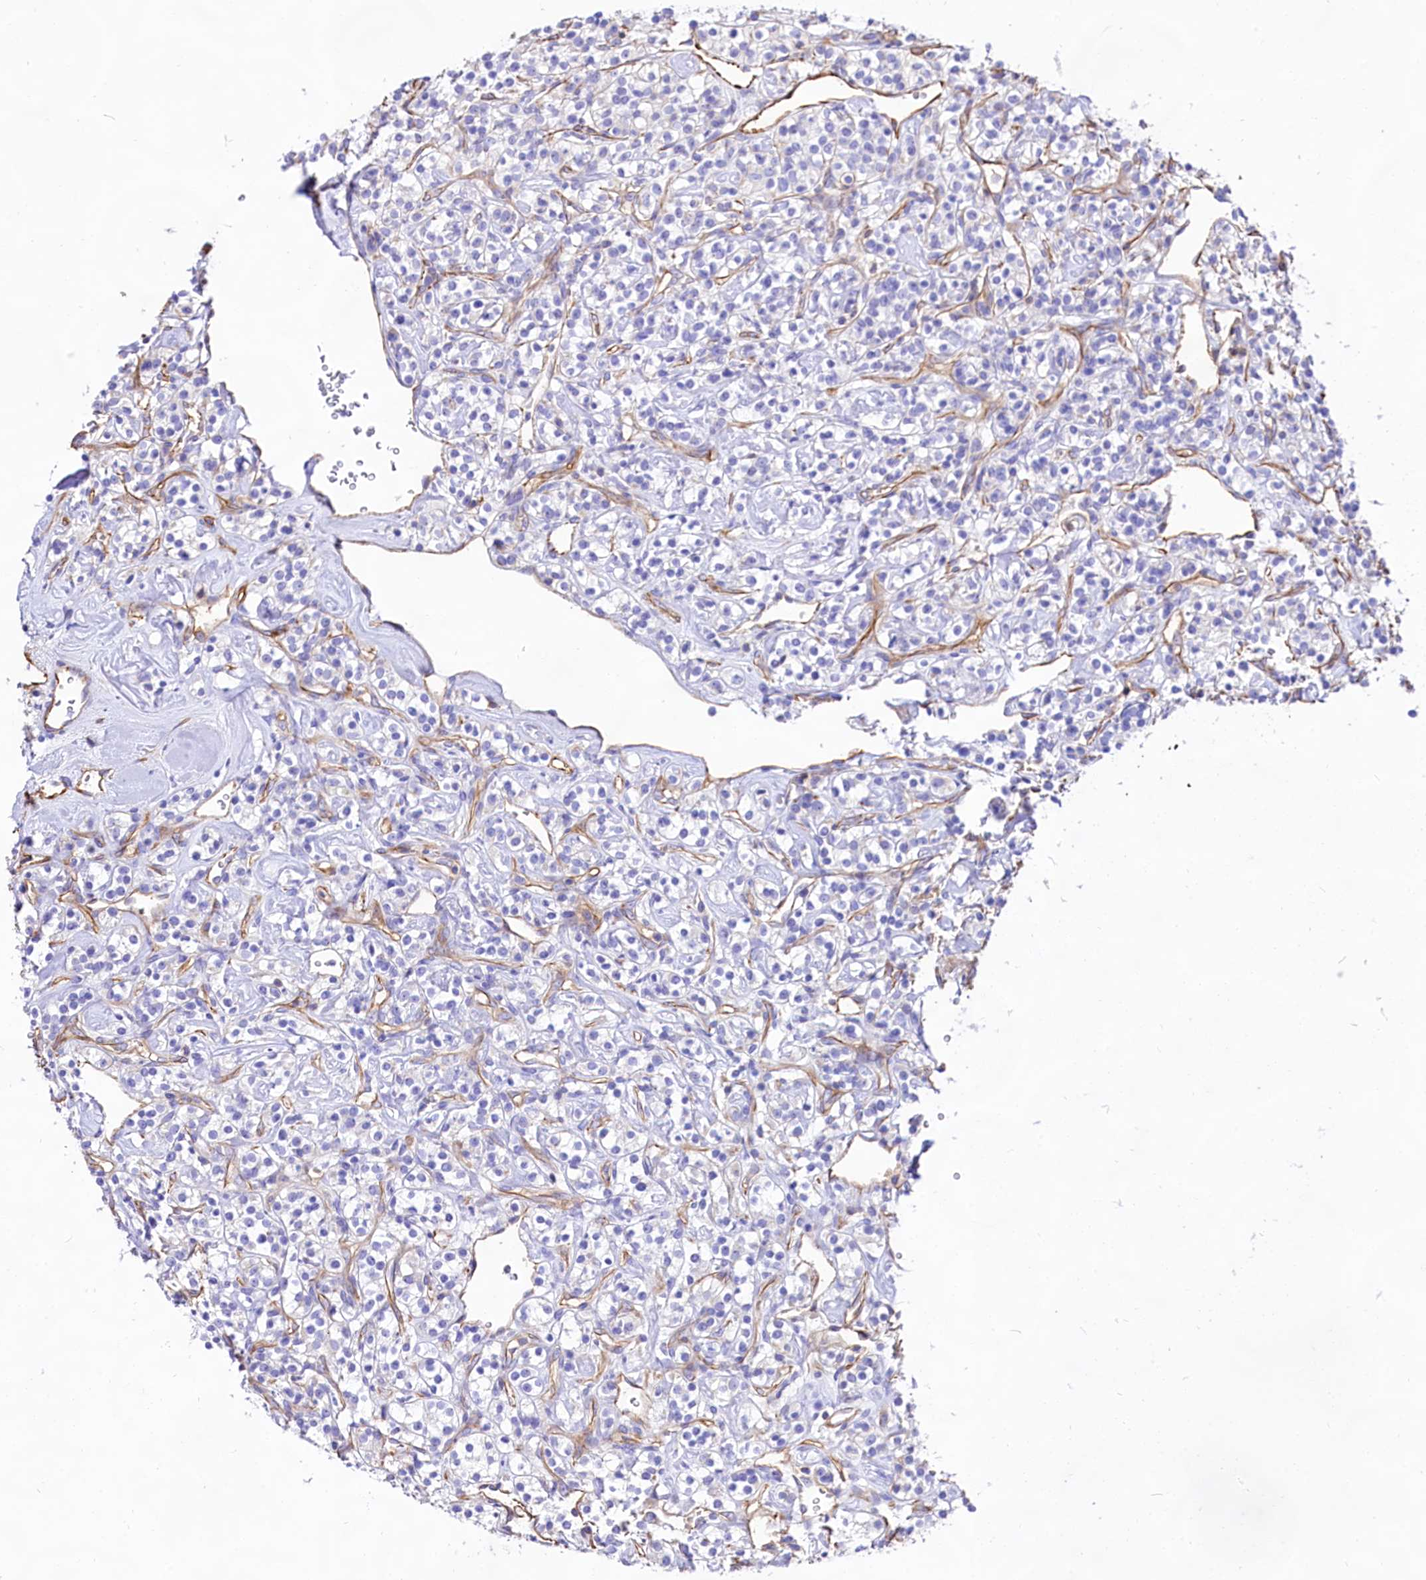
{"staining": {"intensity": "negative", "quantity": "none", "location": "none"}, "tissue": "renal cancer", "cell_type": "Tumor cells", "image_type": "cancer", "snomed": [{"axis": "morphology", "description": "Adenocarcinoma, NOS"}, {"axis": "topography", "description": "Kidney"}], "caption": "There is no significant positivity in tumor cells of adenocarcinoma (renal). (DAB (3,3'-diaminobenzidine) IHC with hematoxylin counter stain).", "gene": "CD99", "patient": {"sex": "male", "age": 77}}